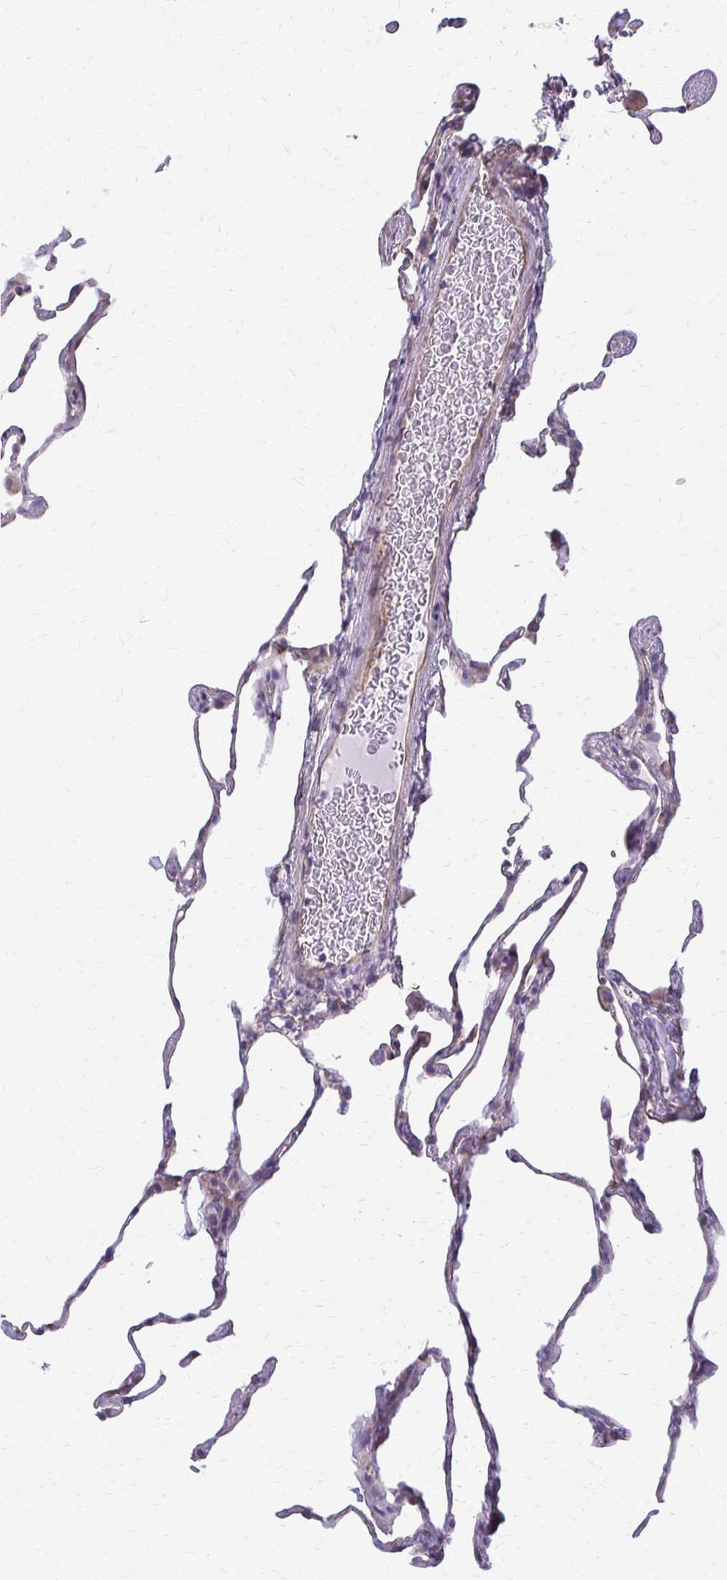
{"staining": {"intensity": "negative", "quantity": "none", "location": "none"}, "tissue": "lung", "cell_type": "Alveolar cells", "image_type": "normal", "snomed": [{"axis": "morphology", "description": "Normal tissue, NOS"}, {"axis": "topography", "description": "Lung"}], "caption": "There is no significant expression in alveolar cells of lung. (Immunohistochemistry (ihc), brightfield microscopy, high magnification).", "gene": "DEPP1", "patient": {"sex": "female", "age": 57}}